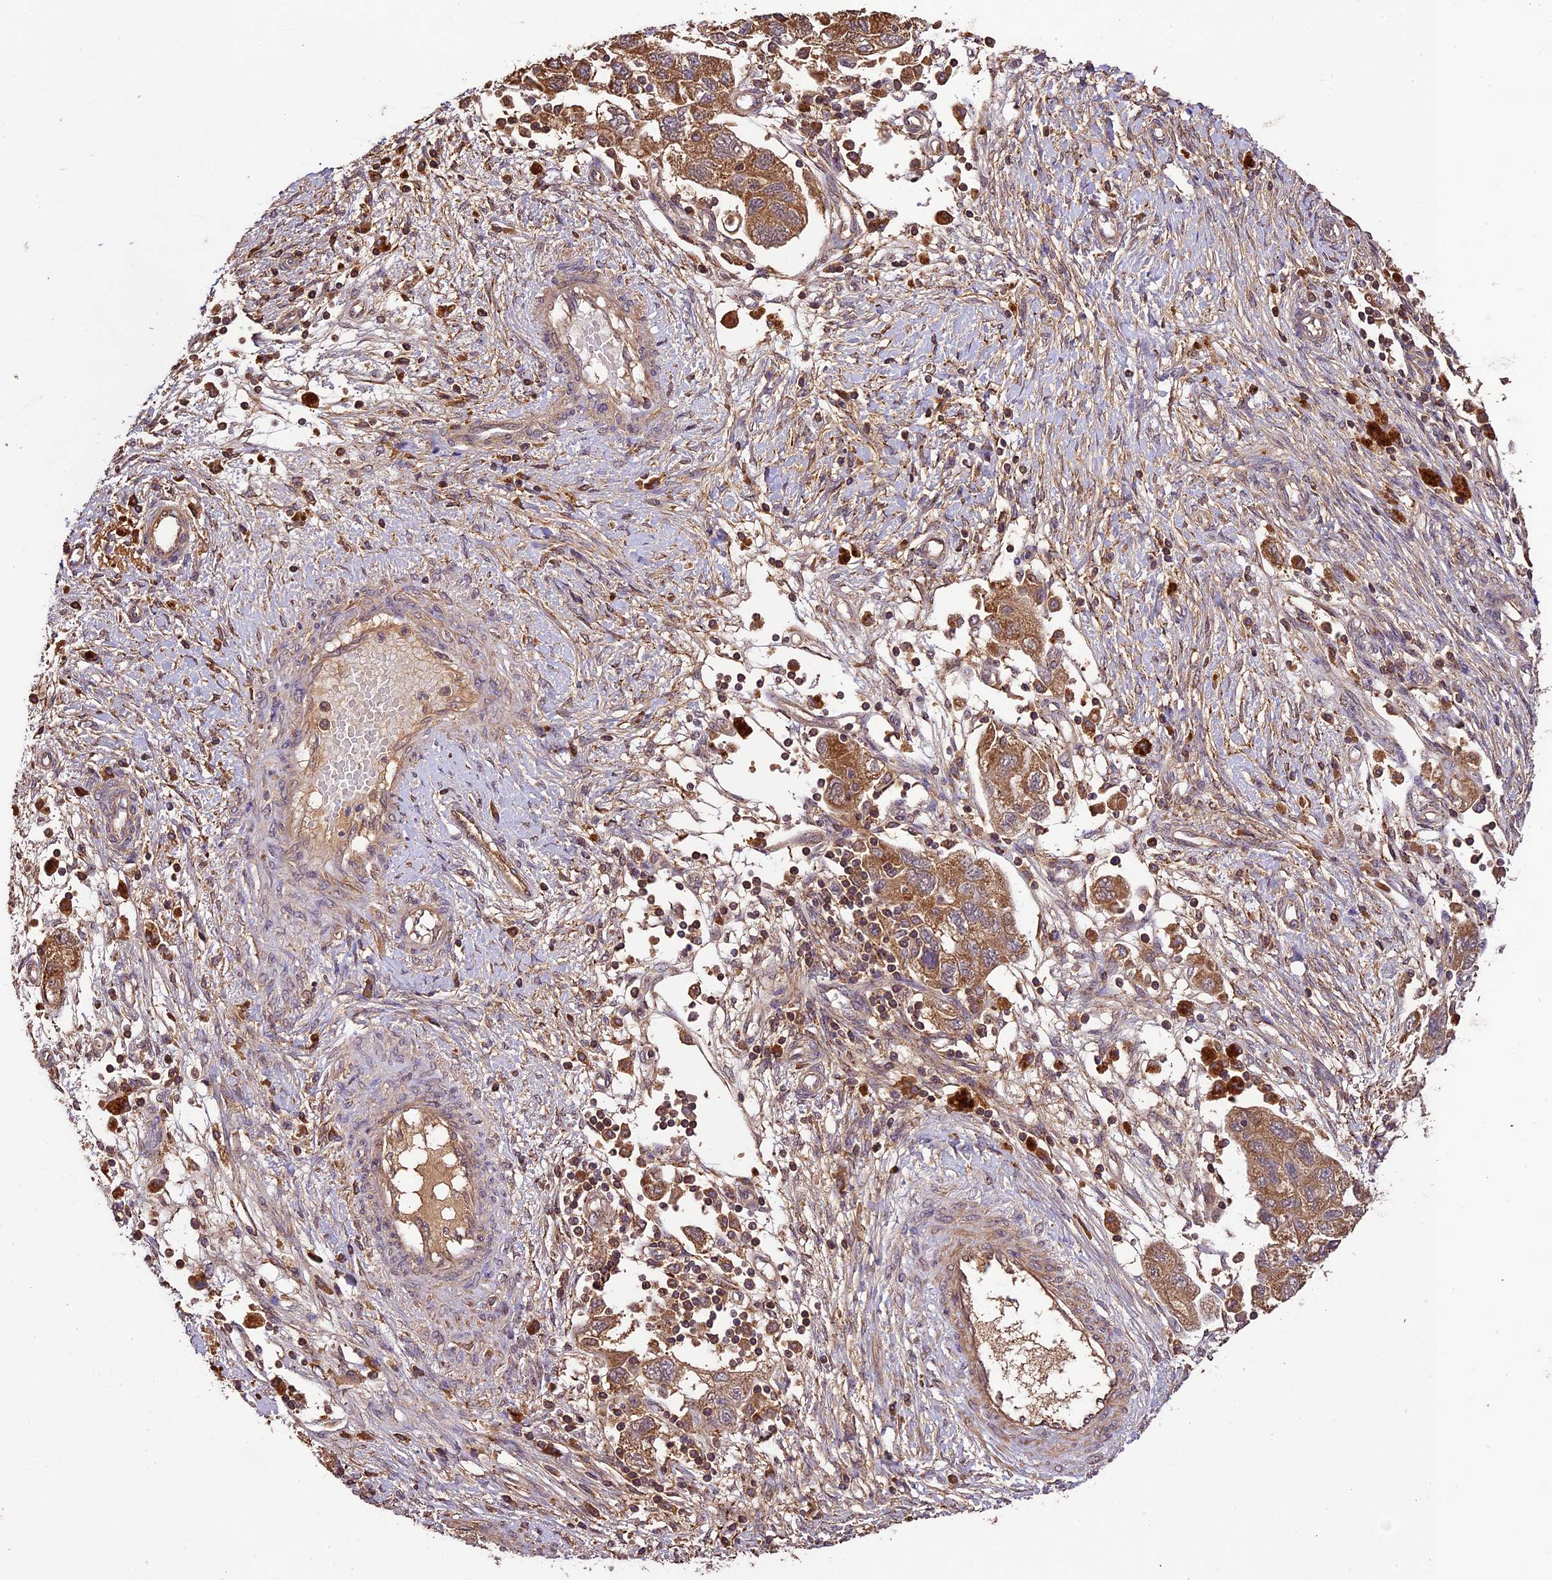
{"staining": {"intensity": "moderate", "quantity": ">75%", "location": "cytoplasmic/membranous"}, "tissue": "ovarian cancer", "cell_type": "Tumor cells", "image_type": "cancer", "snomed": [{"axis": "morphology", "description": "Carcinoma, NOS"}, {"axis": "morphology", "description": "Cystadenocarcinoma, serous, NOS"}, {"axis": "topography", "description": "Ovary"}], "caption": "About >75% of tumor cells in human carcinoma (ovarian) exhibit moderate cytoplasmic/membranous protein expression as visualized by brown immunohistochemical staining.", "gene": "CRLF1", "patient": {"sex": "female", "age": 69}}